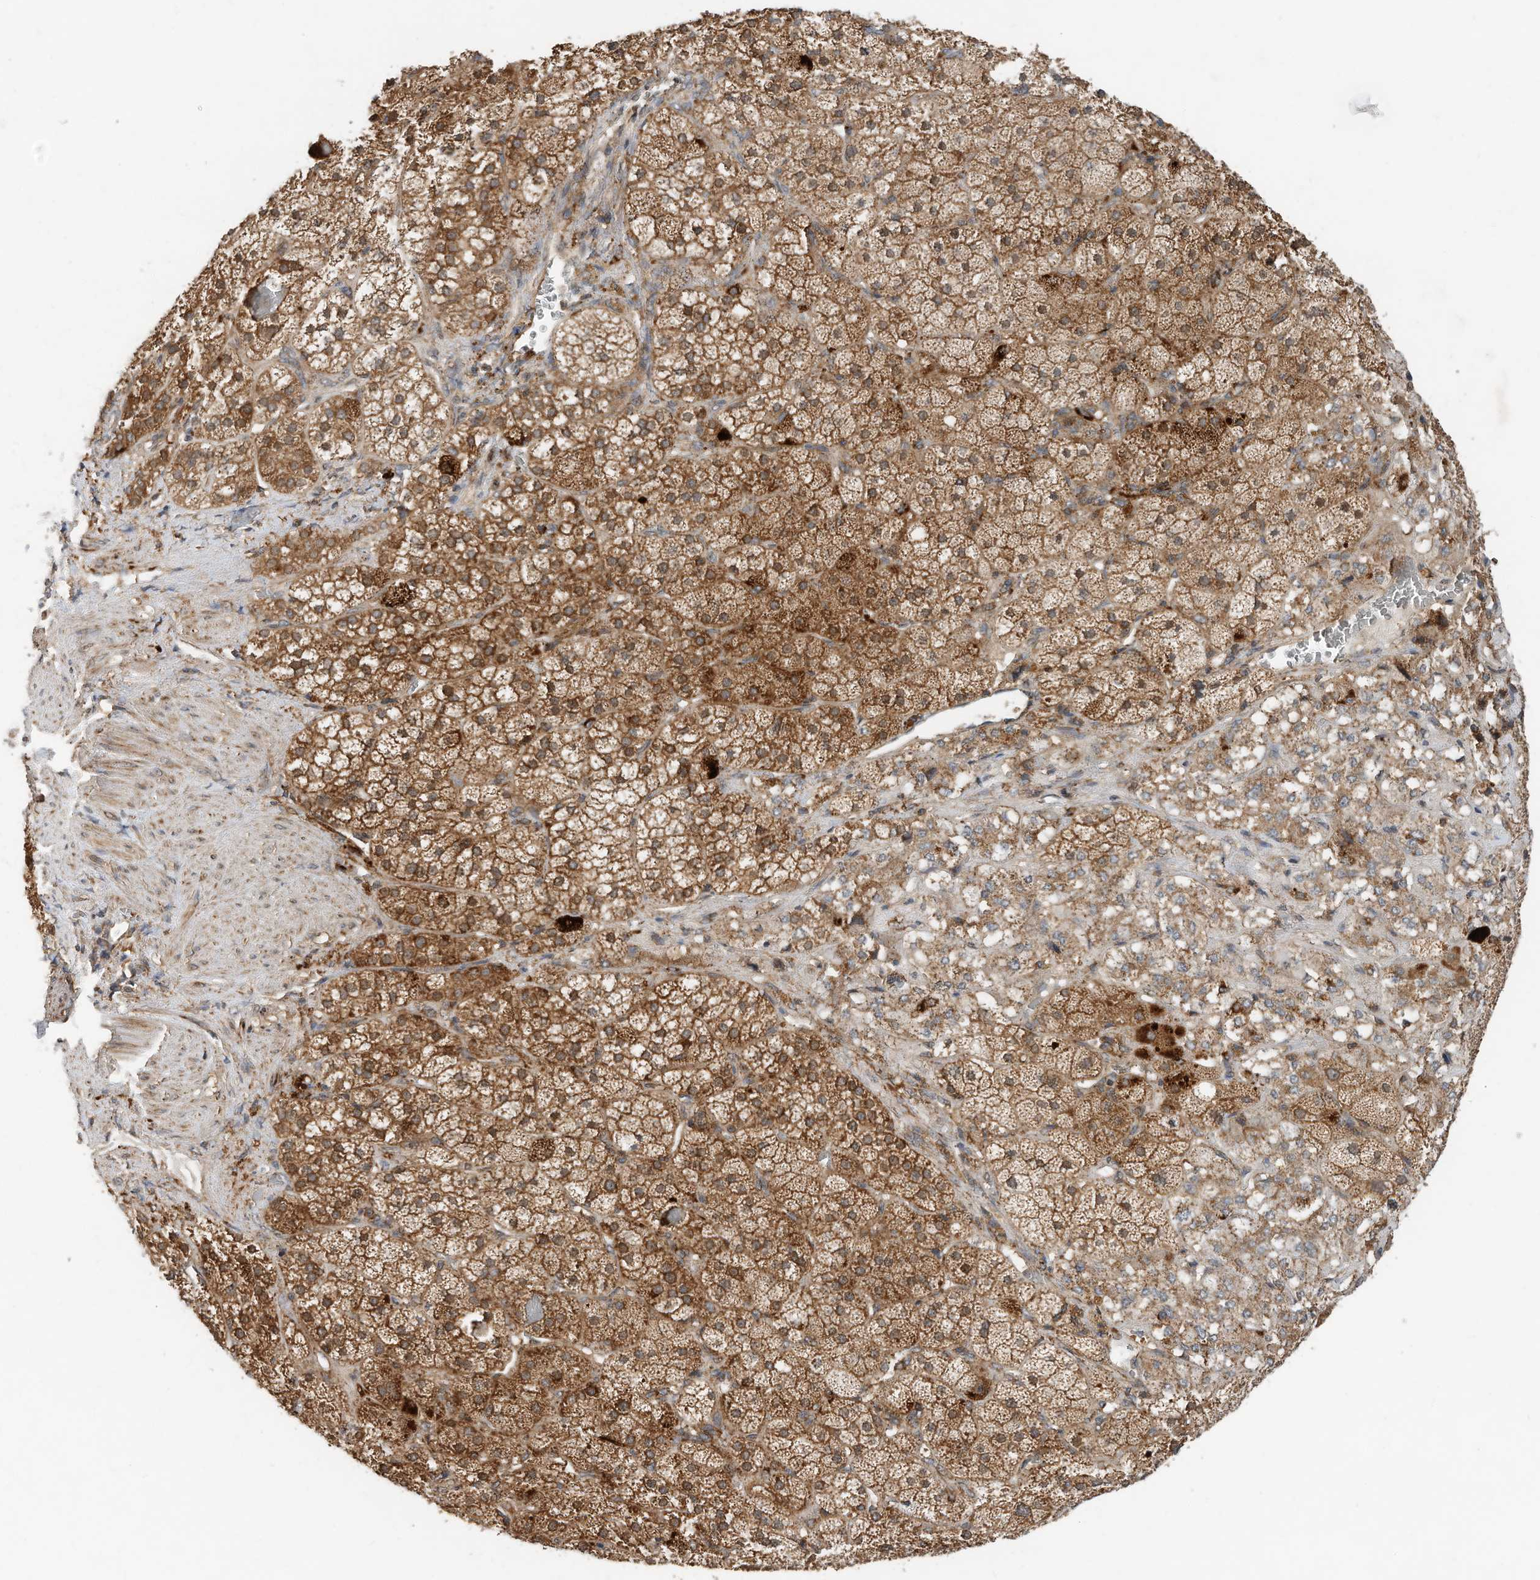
{"staining": {"intensity": "moderate", "quantity": ">75%", "location": "cytoplasmic/membranous"}, "tissue": "adrenal gland", "cell_type": "Glandular cells", "image_type": "normal", "snomed": [{"axis": "morphology", "description": "Normal tissue, NOS"}, {"axis": "topography", "description": "Adrenal gland"}], "caption": "This image demonstrates benign adrenal gland stained with immunohistochemistry to label a protein in brown. The cytoplasmic/membranous of glandular cells show moderate positivity for the protein. Nuclei are counter-stained blue.", "gene": "CPAMD8", "patient": {"sex": "male", "age": 57}}